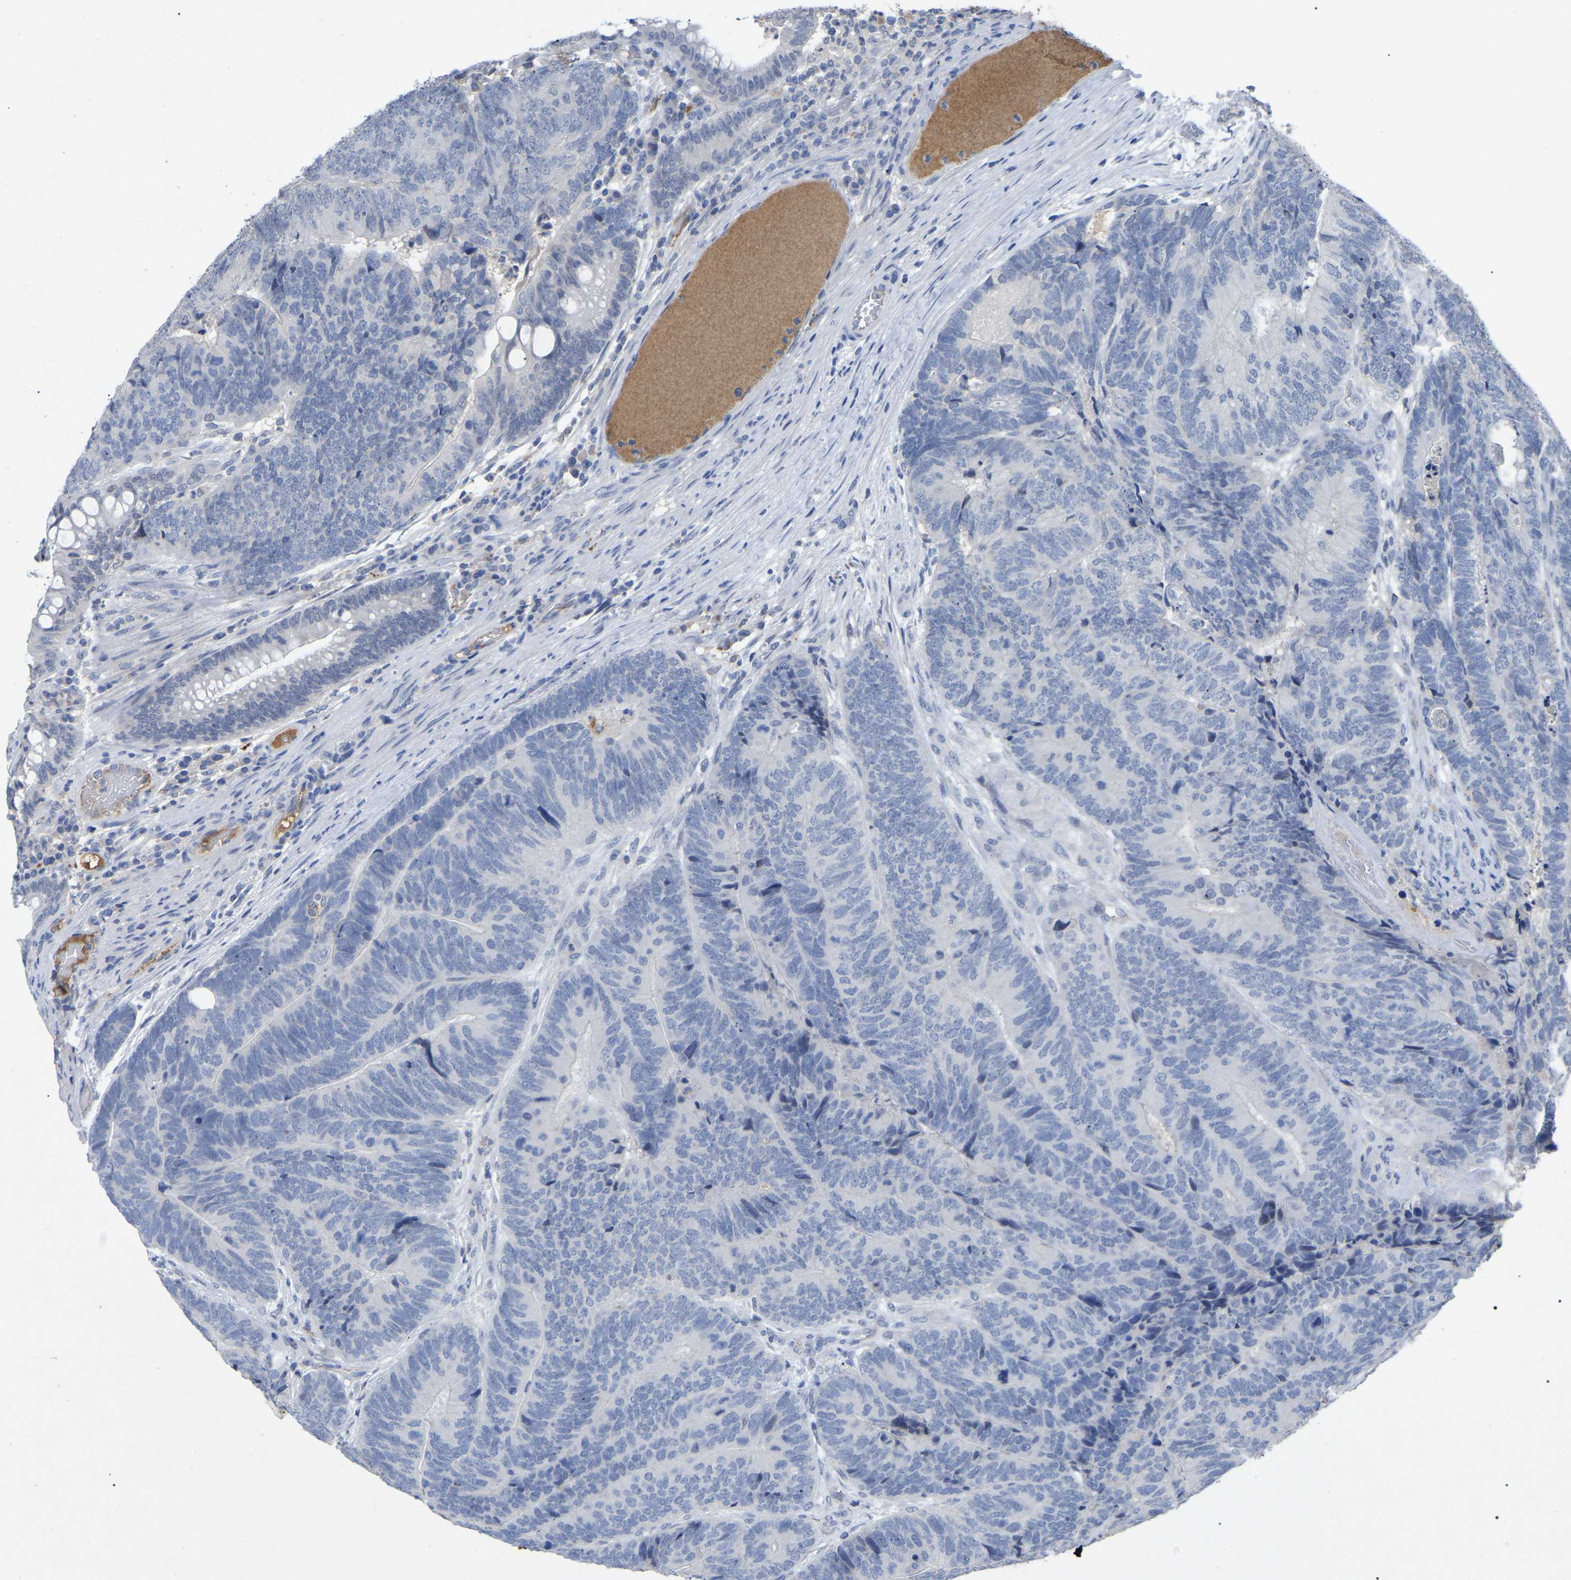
{"staining": {"intensity": "negative", "quantity": "none", "location": "none"}, "tissue": "colorectal cancer", "cell_type": "Tumor cells", "image_type": "cancer", "snomed": [{"axis": "morphology", "description": "Adenocarcinoma, NOS"}, {"axis": "topography", "description": "Colon"}], "caption": "The histopathology image exhibits no staining of tumor cells in colorectal adenocarcinoma.", "gene": "SMPD2", "patient": {"sex": "female", "age": 67}}